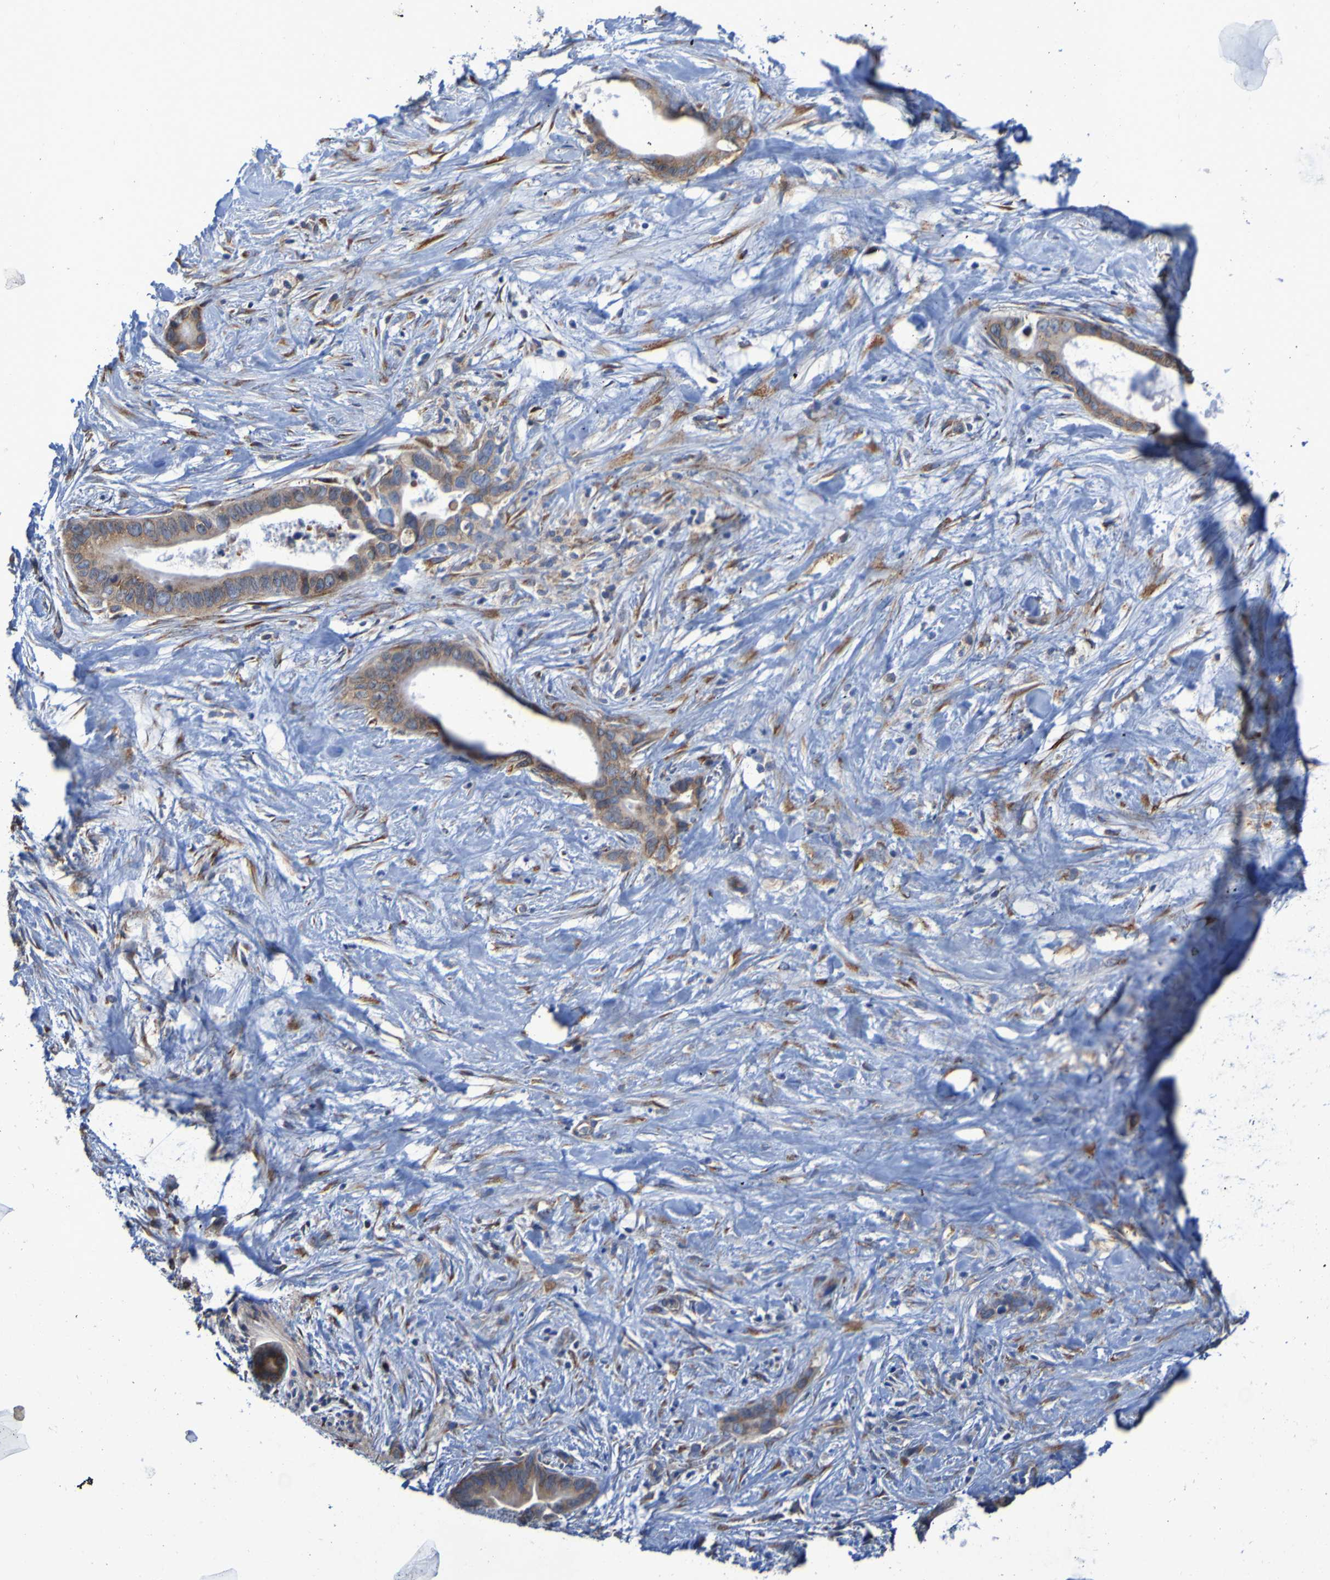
{"staining": {"intensity": "weak", "quantity": ">75%", "location": "cytoplasmic/membranous"}, "tissue": "liver cancer", "cell_type": "Tumor cells", "image_type": "cancer", "snomed": [{"axis": "morphology", "description": "Cholangiocarcinoma"}, {"axis": "topography", "description": "Liver"}], "caption": "Immunohistochemical staining of liver cancer (cholangiocarcinoma) displays weak cytoplasmic/membranous protein staining in approximately >75% of tumor cells. Immunohistochemistry stains the protein of interest in brown and the nuclei are stained blue.", "gene": "FKBP3", "patient": {"sex": "female", "age": 55}}